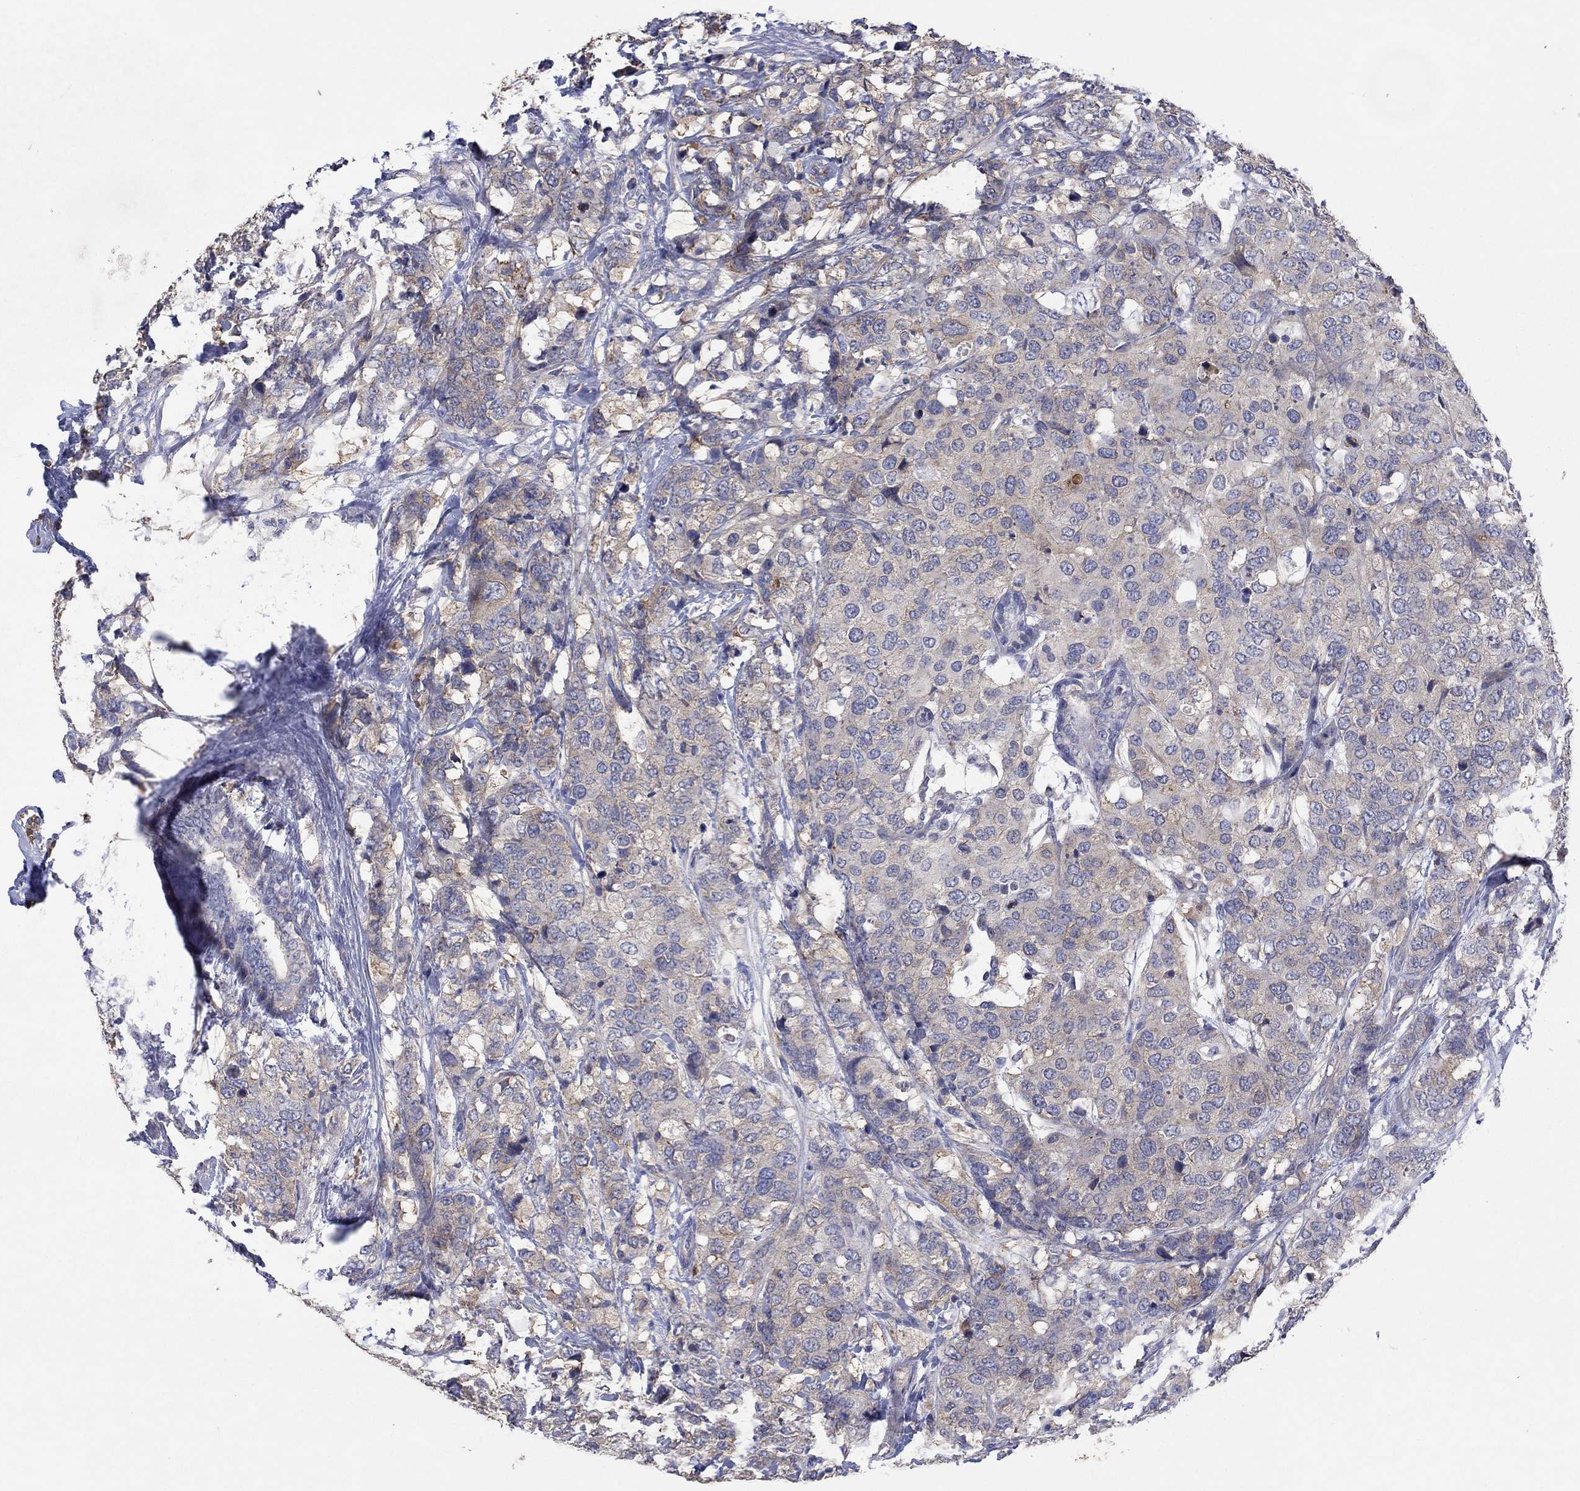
{"staining": {"intensity": "weak", "quantity": "25%-75%", "location": "cytoplasmic/membranous"}, "tissue": "breast cancer", "cell_type": "Tumor cells", "image_type": "cancer", "snomed": [{"axis": "morphology", "description": "Lobular carcinoma"}, {"axis": "topography", "description": "Breast"}], "caption": "Immunohistochemical staining of breast cancer (lobular carcinoma) reveals weak cytoplasmic/membranous protein staining in approximately 25%-75% of tumor cells.", "gene": "TPRN", "patient": {"sex": "female", "age": 59}}